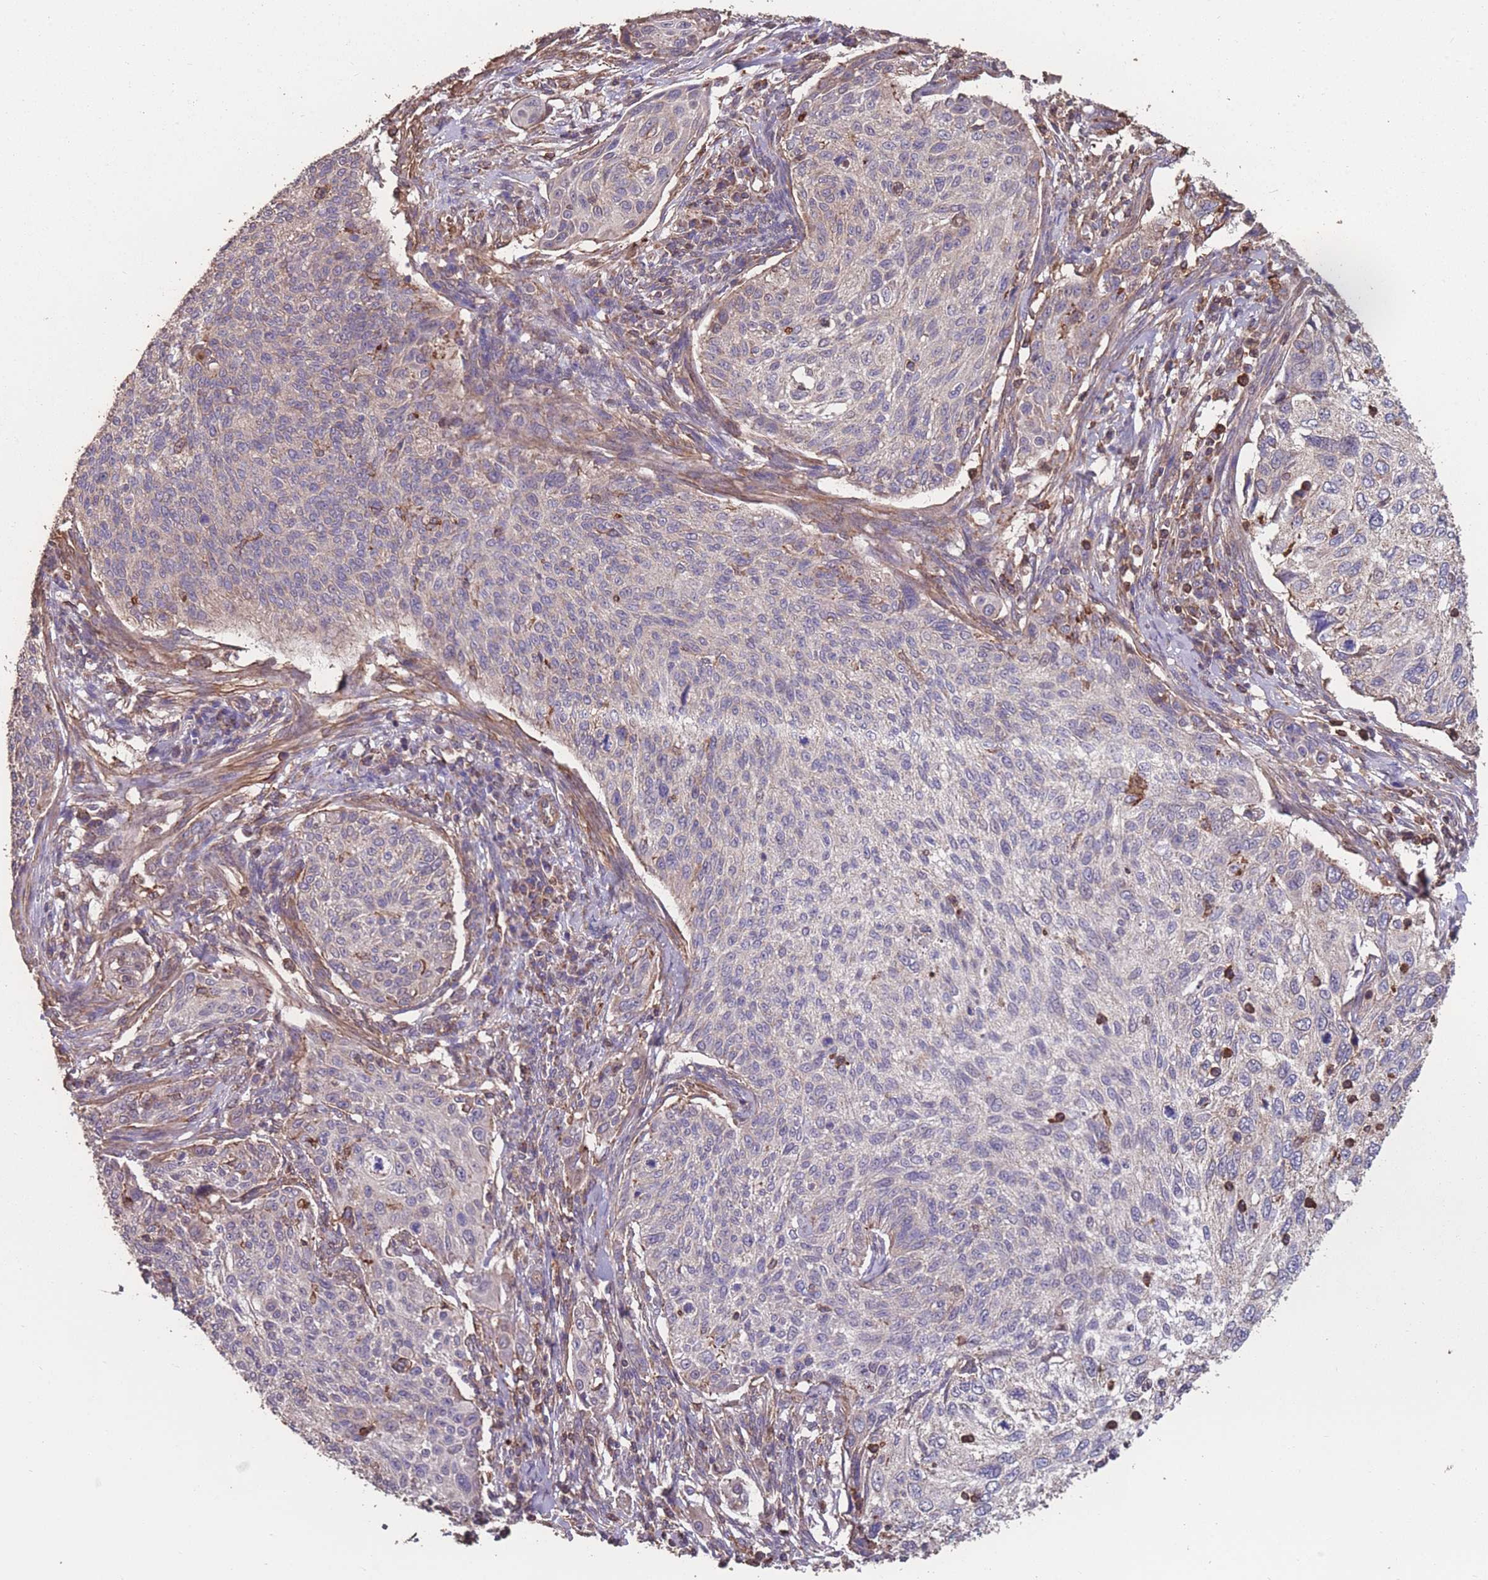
{"staining": {"intensity": "negative", "quantity": "none", "location": "none"}, "tissue": "cervical cancer", "cell_type": "Tumor cells", "image_type": "cancer", "snomed": [{"axis": "morphology", "description": "Squamous cell carcinoma, NOS"}, {"axis": "topography", "description": "Cervix"}], "caption": "Immunohistochemical staining of human cervical cancer shows no significant staining in tumor cells.", "gene": "NUDT21", "patient": {"sex": "female", "age": 70}}